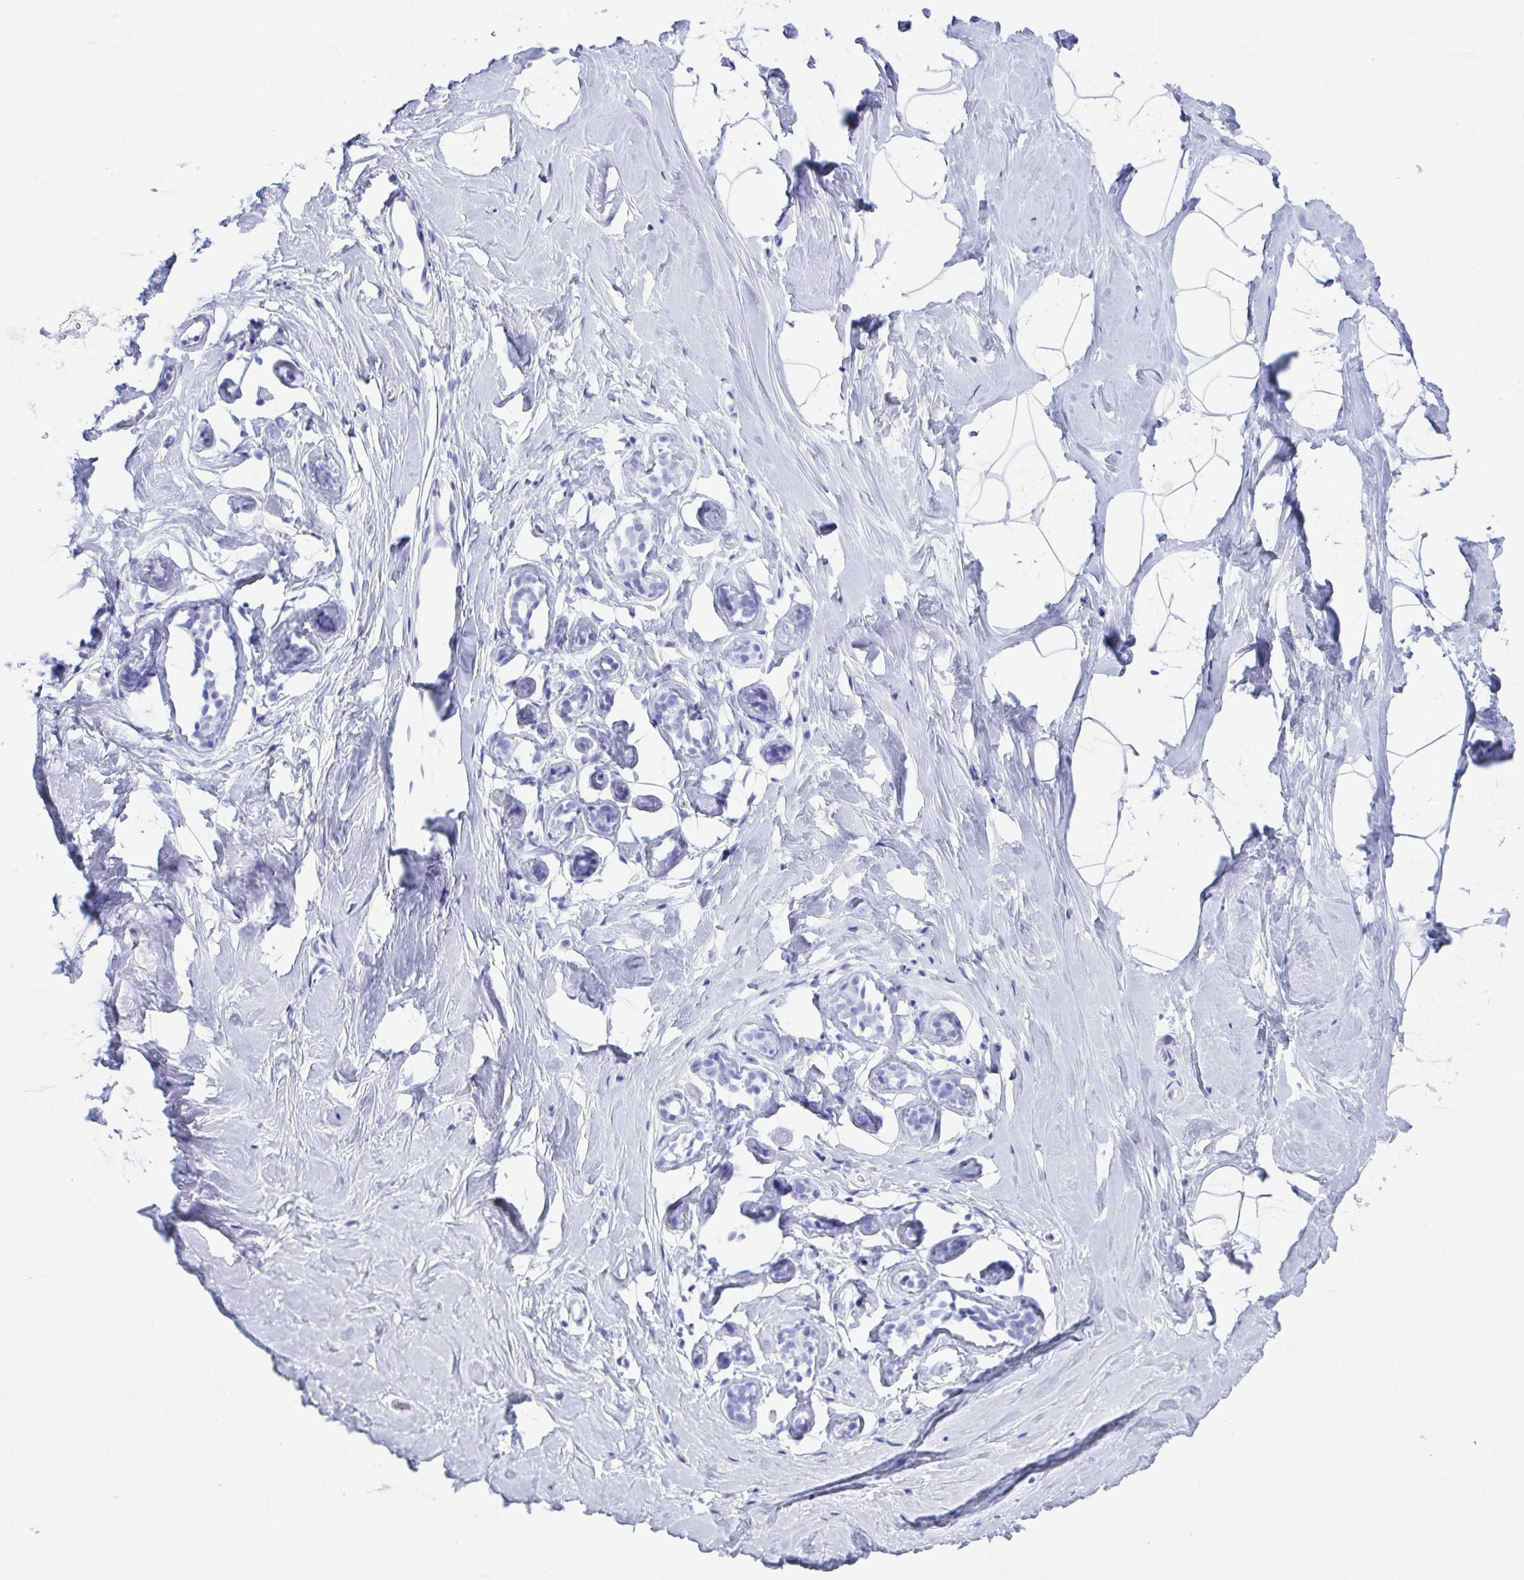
{"staining": {"intensity": "negative", "quantity": "none", "location": "none"}, "tissue": "breast", "cell_type": "Adipocytes", "image_type": "normal", "snomed": [{"axis": "morphology", "description": "Normal tissue, NOS"}, {"axis": "topography", "description": "Breast"}], "caption": "Benign breast was stained to show a protein in brown. There is no significant positivity in adipocytes. Brightfield microscopy of immunohistochemistry (IHC) stained with DAB (3,3'-diaminobenzidine) (brown) and hematoxylin (blue), captured at high magnification.", "gene": "ZNF850", "patient": {"sex": "female", "age": 32}}